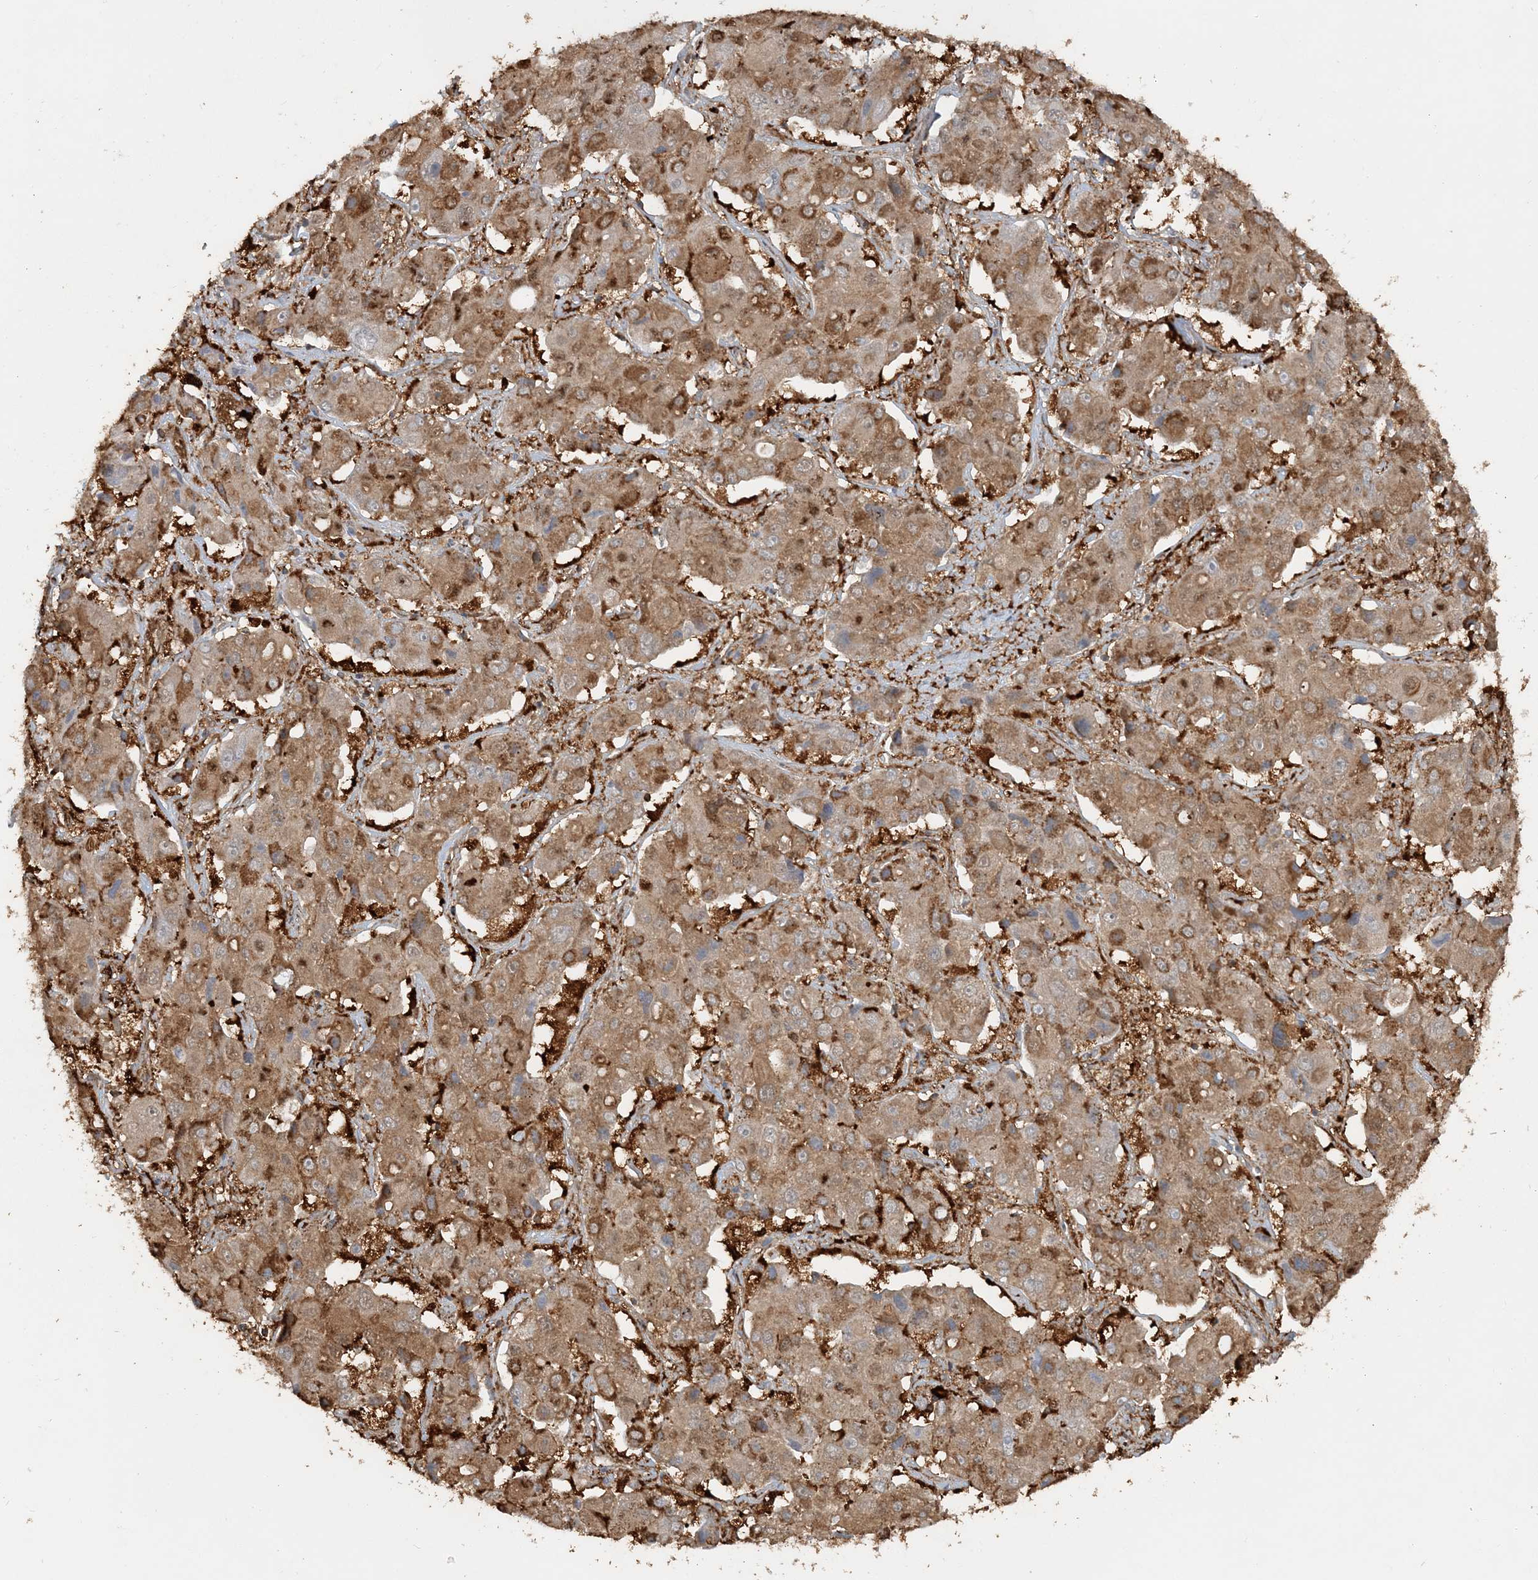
{"staining": {"intensity": "moderate", "quantity": ">75%", "location": "cytoplasmic/membranous"}, "tissue": "liver cancer", "cell_type": "Tumor cells", "image_type": "cancer", "snomed": [{"axis": "morphology", "description": "Cholangiocarcinoma"}, {"axis": "topography", "description": "Liver"}], "caption": "High-magnification brightfield microscopy of cholangiocarcinoma (liver) stained with DAB (brown) and counterstained with hematoxylin (blue). tumor cells exhibit moderate cytoplasmic/membranous positivity is seen in about>75% of cells. (Stains: DAB (3,3'-diaminobenzidine) in brown, nuclei in blue, Microscopy: brightfield microscopy at high magnification).", "gene": "DSTN", "patient": {"sex": "male", "age": 67}}